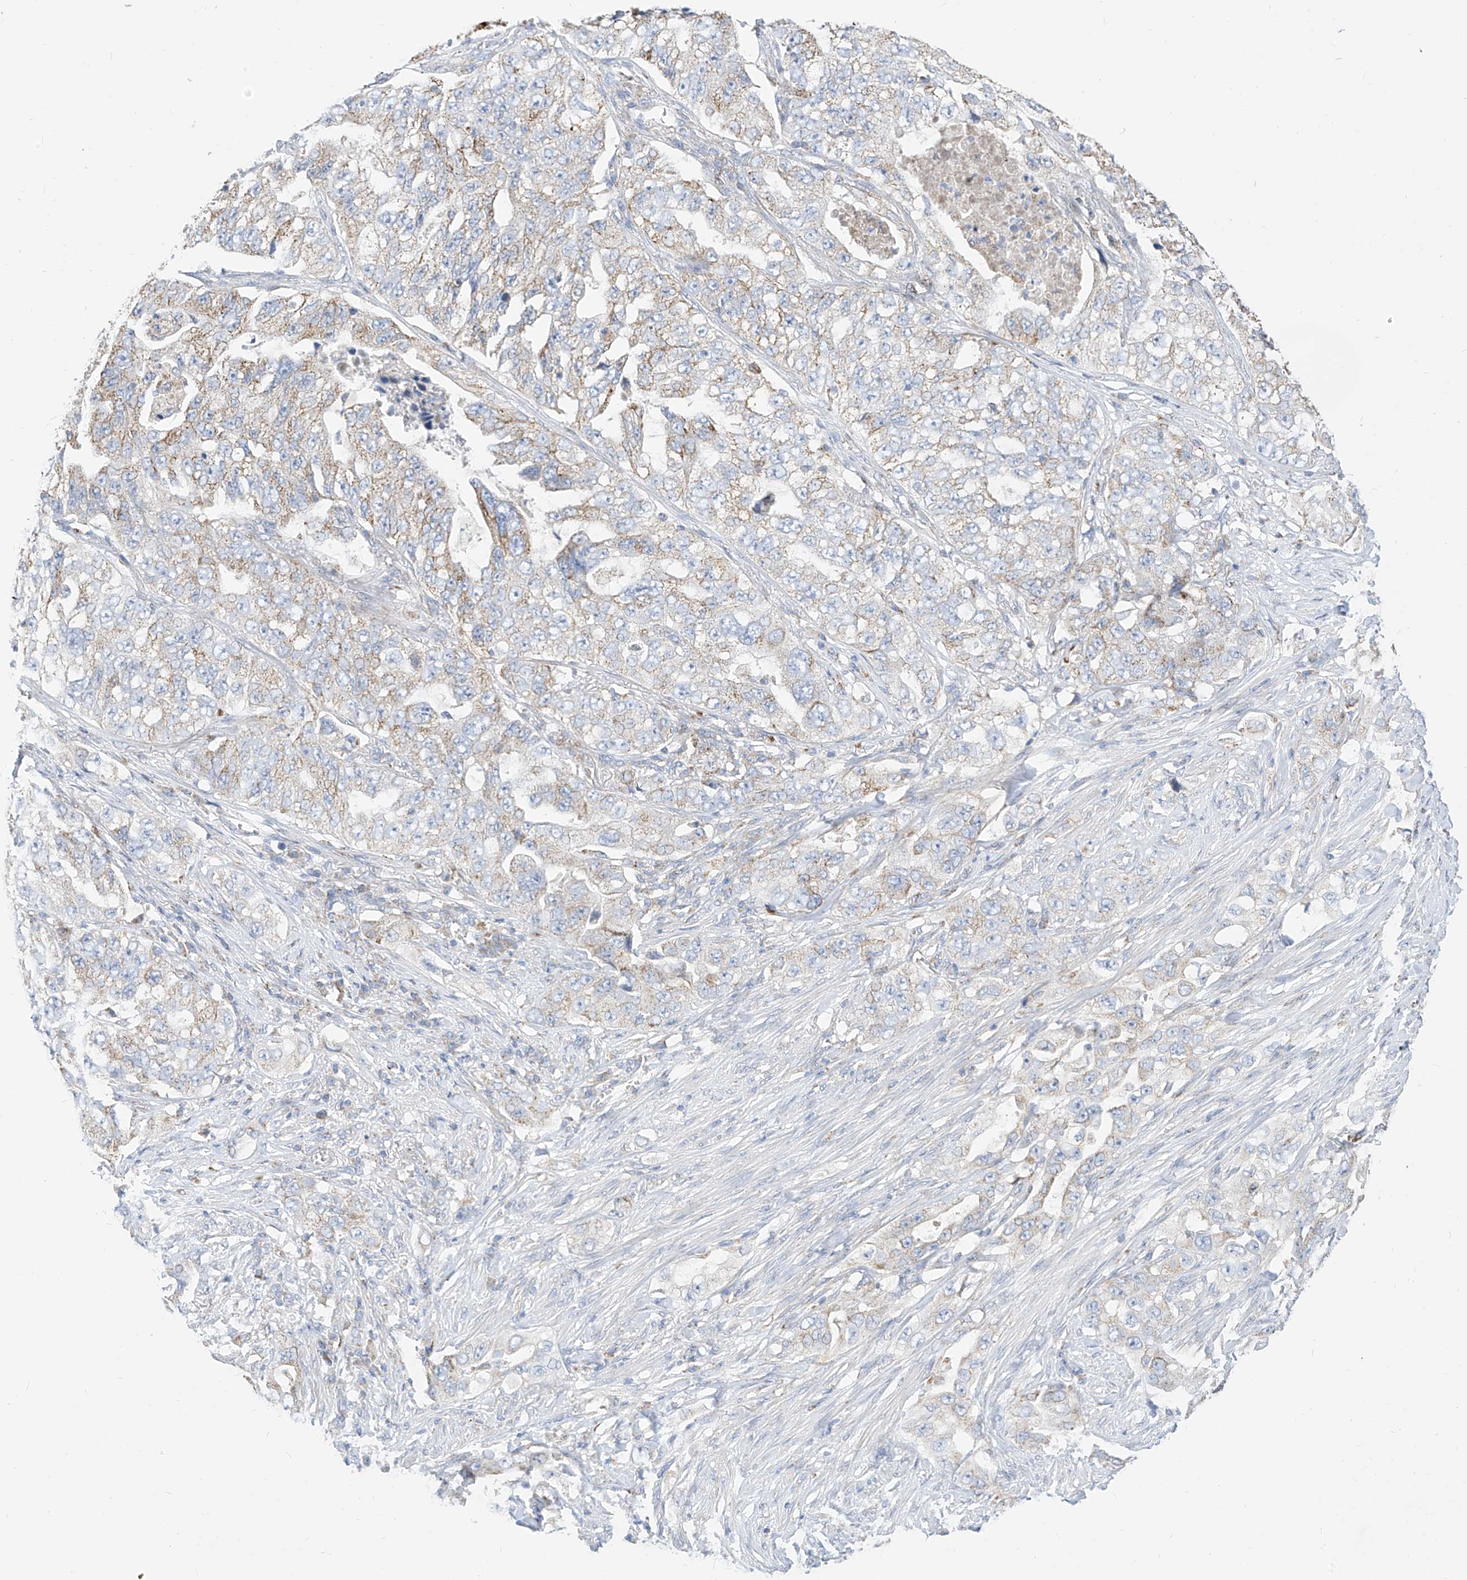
{"staining": {"intensity": "moderate", "quantity": "25%-75%", "location": "cytoplasmic/membranous"}, "tissue": "lung cancer", "cell_type": "Tumor cells", "image_type": "cancer", "snomed": [{"axis": "morphology", "description": "Adenocarcinoma, NOS"}, {"axis": "topography", "description": "Lung"}], "caption": "Moderate cytoplasmic/membranous positivity is appreciated in about 25%-75% of tumor cells in lung cancer (adenocarcinoma).", "gene": "RASA2", "patient": {"sex": "female", "age": 51}}